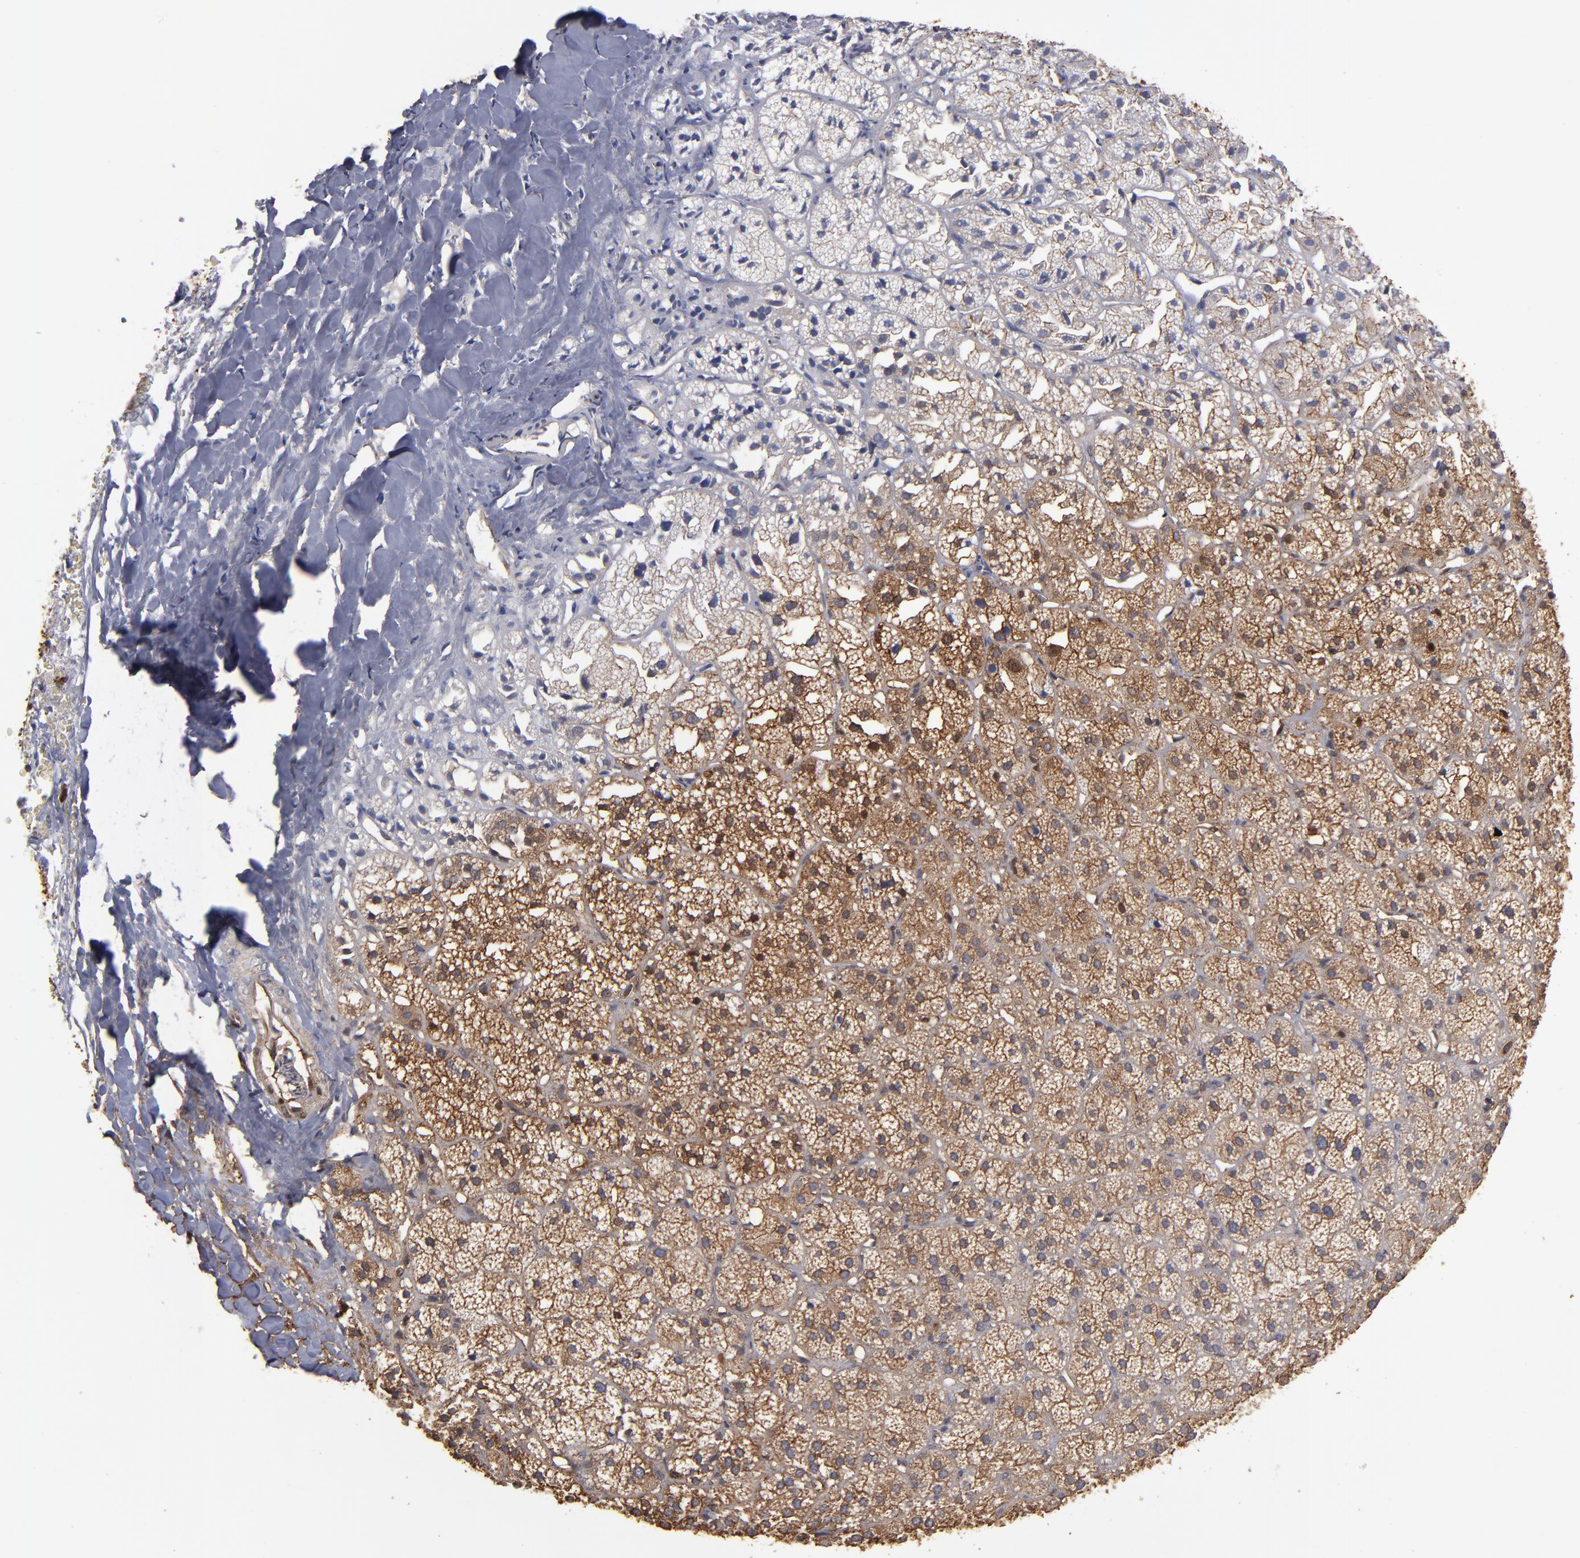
{"staining": {"intensity": "moderate", "quantity": "25%-75%", "location": "cytoplasmic/membranous"}, "tissue": "adrenal gland", "cell_type": "Glandular cells", "image_type": "normal", "snomed": [{"axis": "morphology", "description": "Normal tissue, NOS"}, {"axis": "topography", "description": "Adrenal gland"}], "caption": "IHC staining of normal adrenal gland, which demonstrates medium levels of moderate cytoplasmic/membranous staining in approximately 25%-75% of glandular cells indicating moderate cytoplasmic/membranous protein positivity. The staining was performed using DAB (brown) for protein detection and nuclei were counterstained in hematoxylin (blue).", "gene": "ACTN4", "patient": {"sex": "female", "age": 71}}